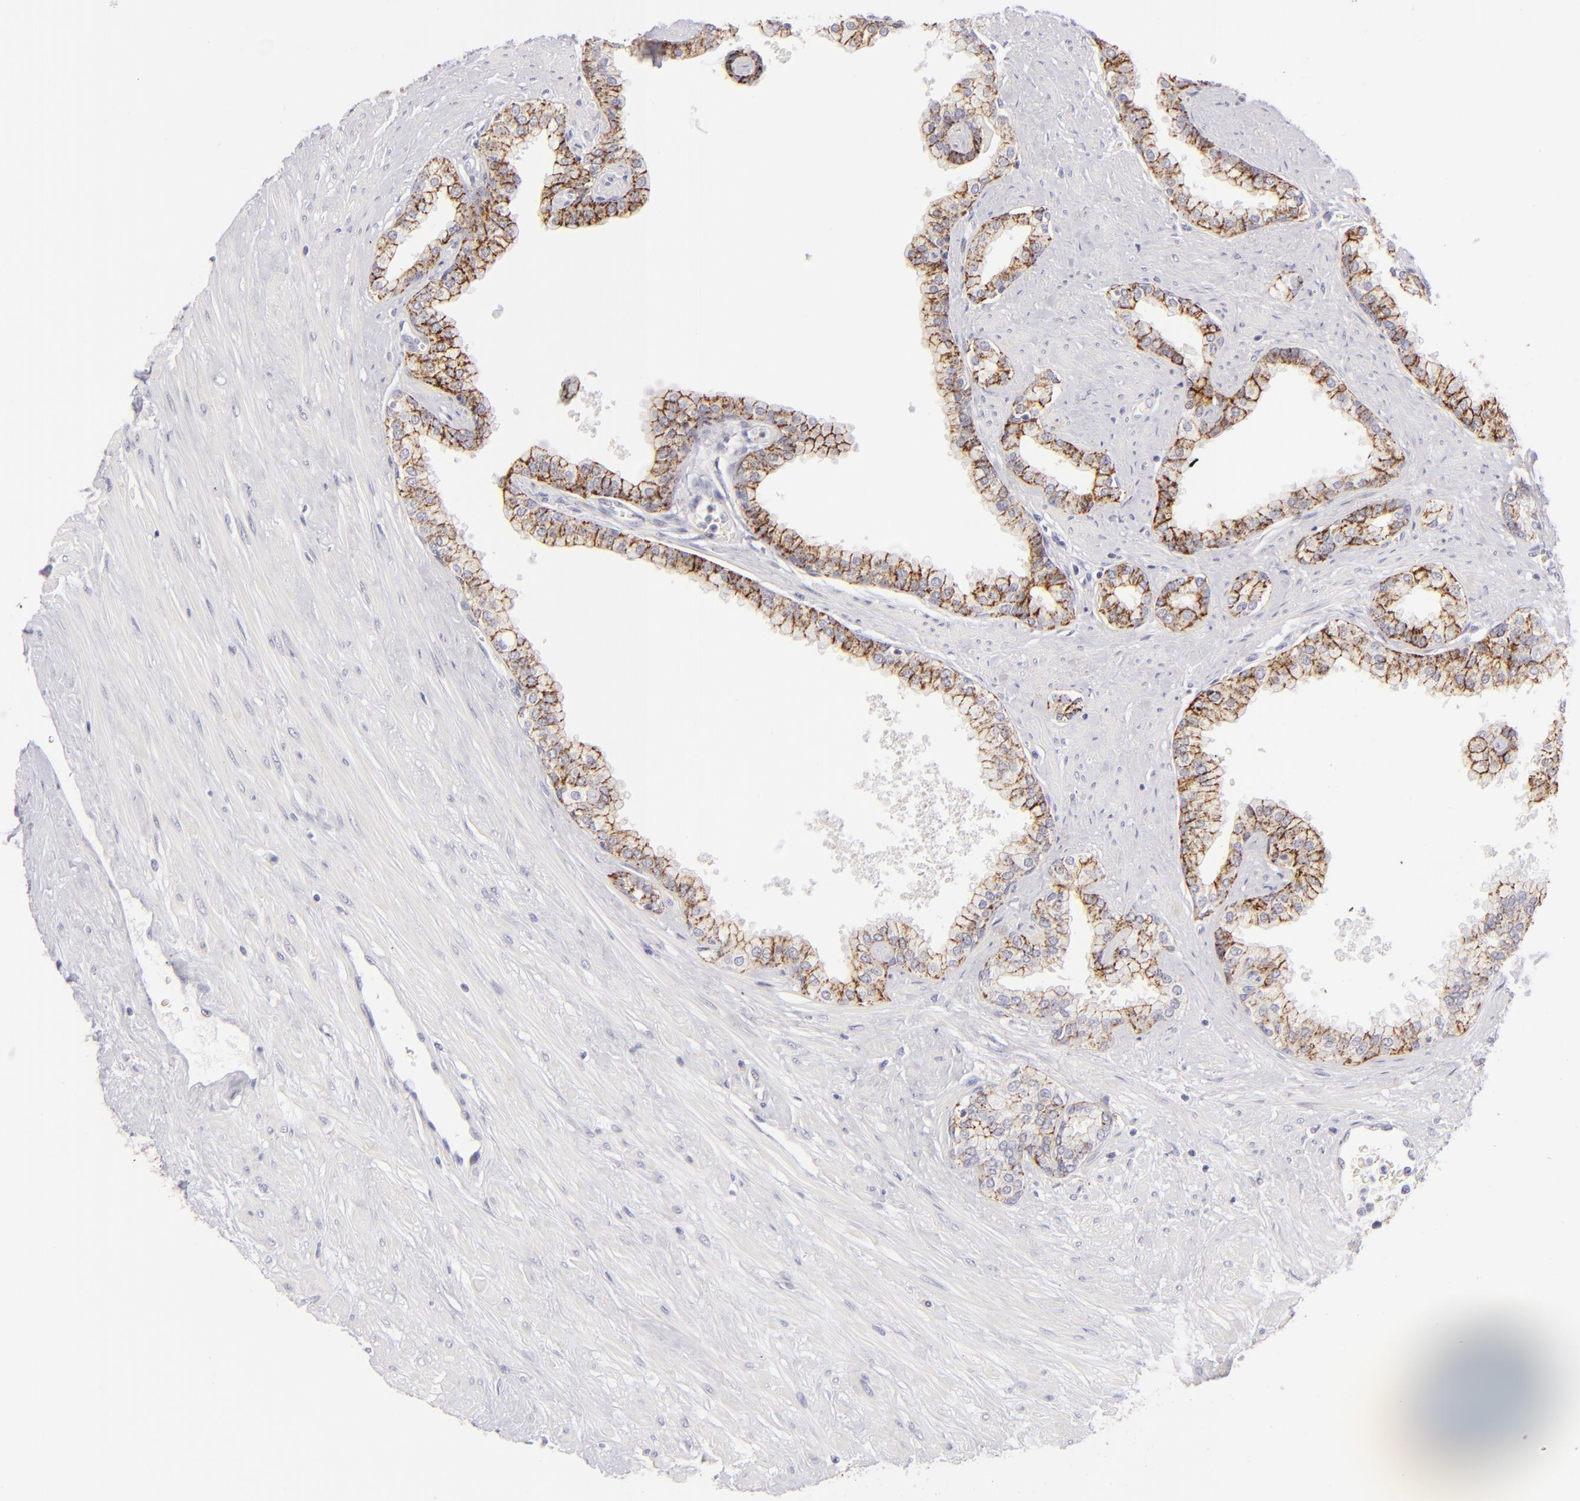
{"staining": {"intensity": "moderate", "quantity": ">75%", "location": "cytoplasmic/membranous"}, "tissue": "prostate", "cell_type": "Glandular cells", "image_type": "normal", "snomed": [{"axis": "morphology", "description": "Normal tissue, NOS"}, {"axis": "topography", "description": "Prostate"}], "caption": "Glandular cells demonstrate medium levels of moderate cytoplasmic/membranous expression in approximately >75% of cells in benign prostate. The staining was performed using DAB (3,3'-diaminobenzidine) to visualize the protein expression in brown, while the nuclei were stained in blue with hematoxylin (Magnification: 20x).", "gene": "CLDN4", "patient": {"sex": "male", "age": 60}}